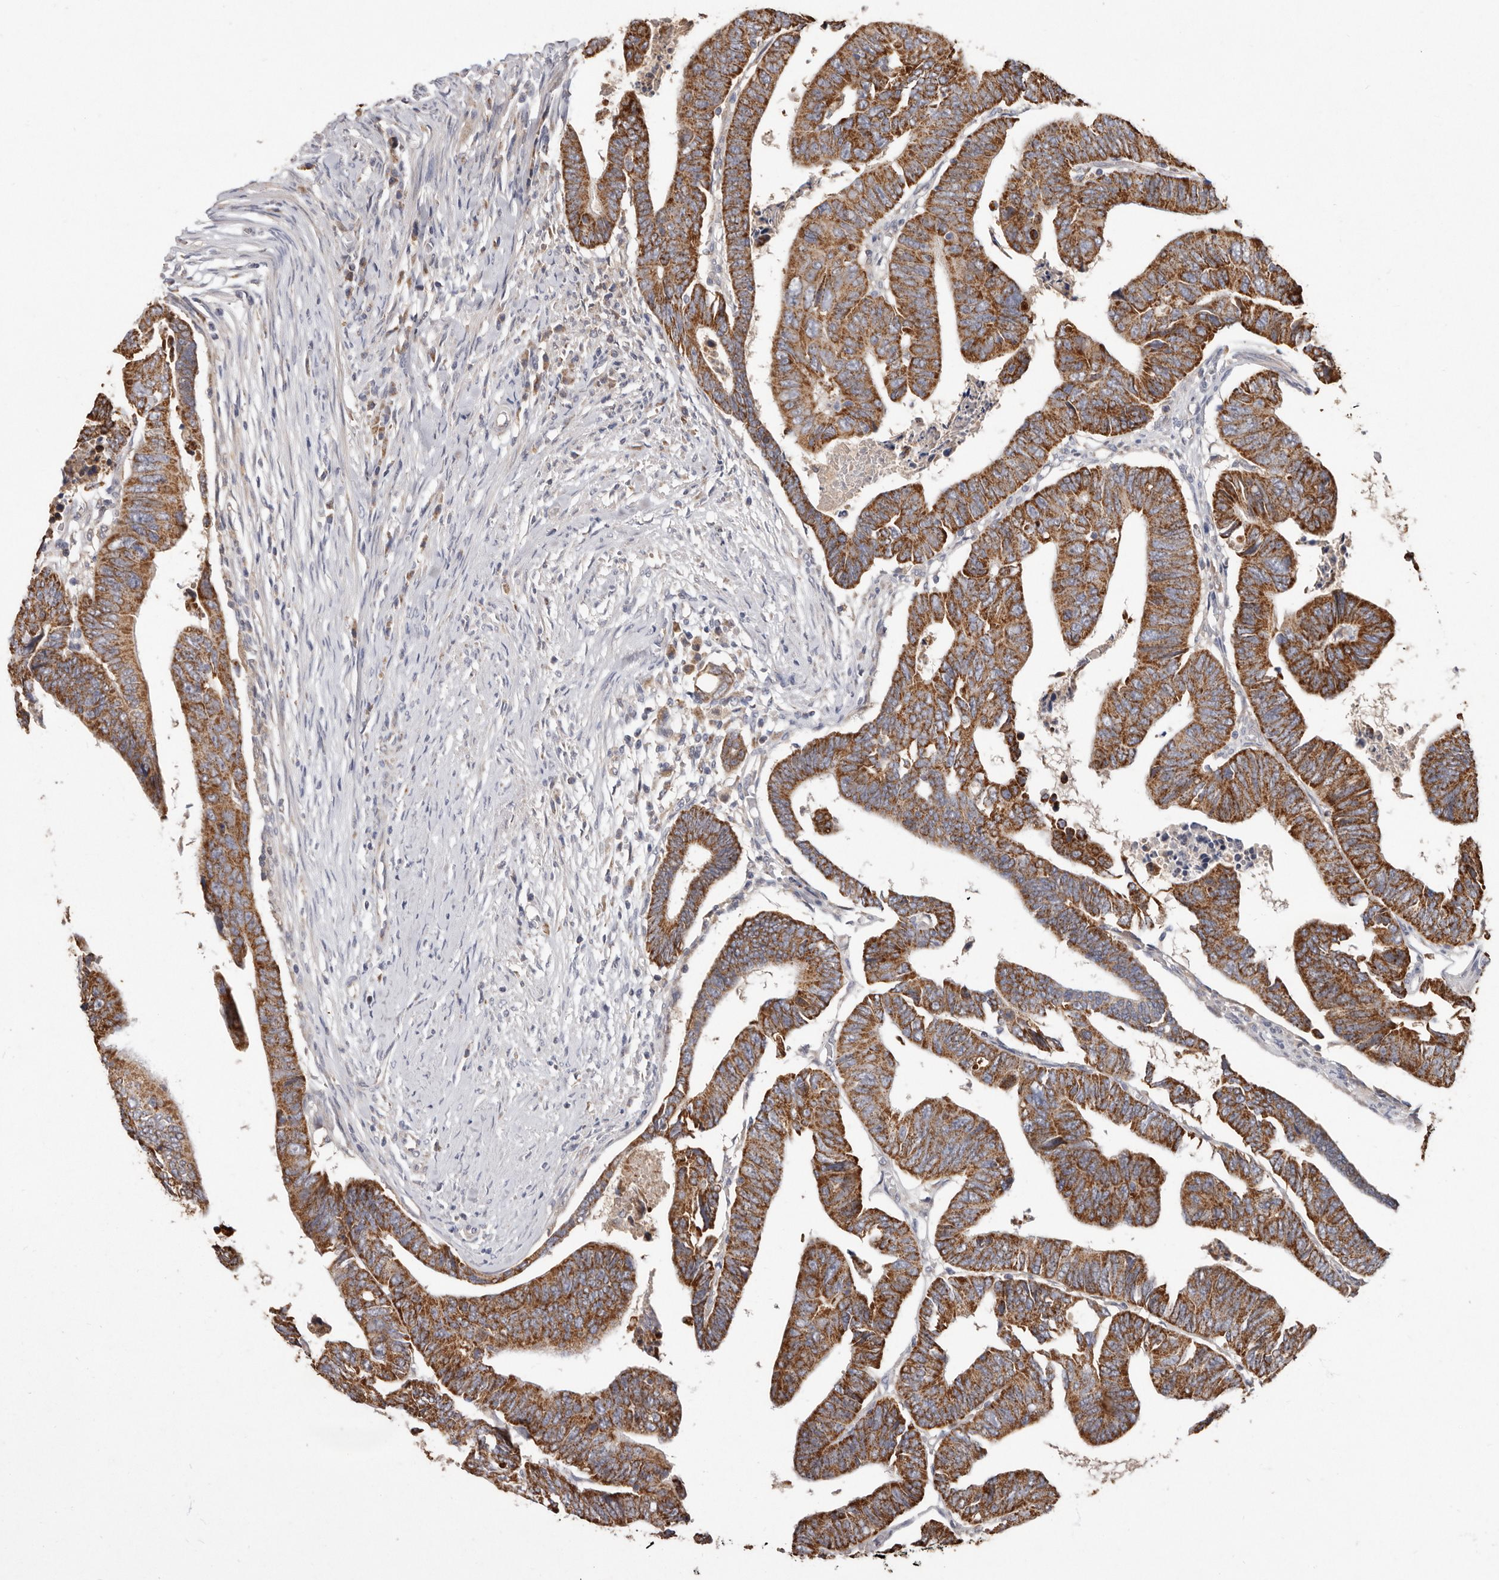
{"staining": {"intensity": "moderate", "quantity": ">75%", "location": "cytoplasmic/membranous"}, "tissue": "colorectal cancer", "cell_type": "Tumor cells", "image_type": "cancer", "snomed": [{"axis": "morphology", "description": "Adenocarcinoma, NOS"}, {"axis": "topography", "description": "Rectum"}], "caption": "A photomicrograph showing moderate cytoplasmic/membranous expression in about >75% of tumor cells in colorectal cancer (adenocarcinoma), as visualized by brown immunohistochemical staining.", "gene": "KIF26B", "patient": {"sex": "female", "age": 65}}